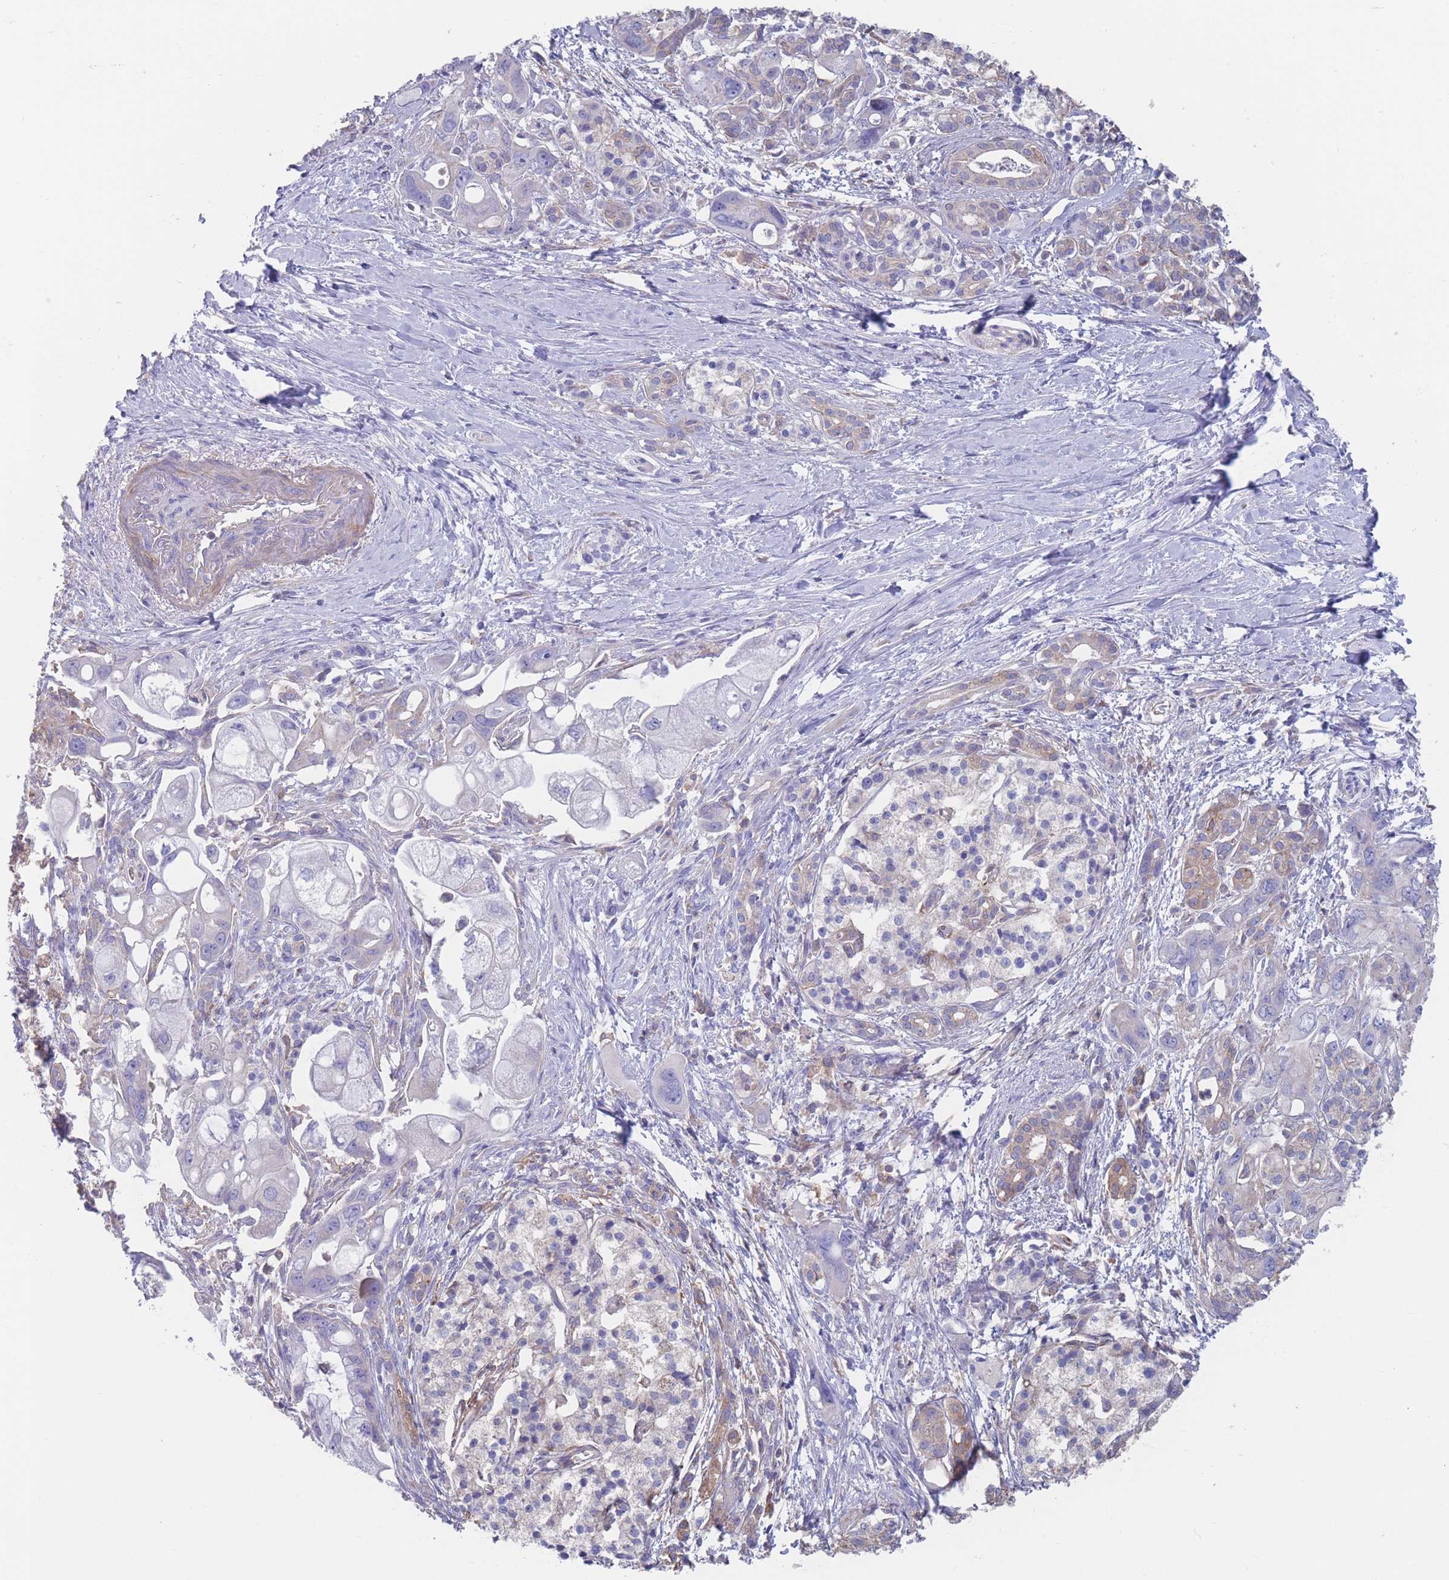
{"staining": {"intensity": "negative", "quantity": "none", "location": "none"}, "tissue": "pancreatic cancer", "cell_type": "Tumor cells", "image_type": "cancer", "snomed": [{"axis": "morphology", "description": "Adenocarcinoma, NOS"}, {"axis": "topography", "description": "Pancreas"}], "caption": "Histopathology image shows no protein positivity in tumor cells of pancreatic cancer (adenocarcinoma) tissue.", "gene": "ADH1A", "patient": {"sex": "male", "age": 68}}